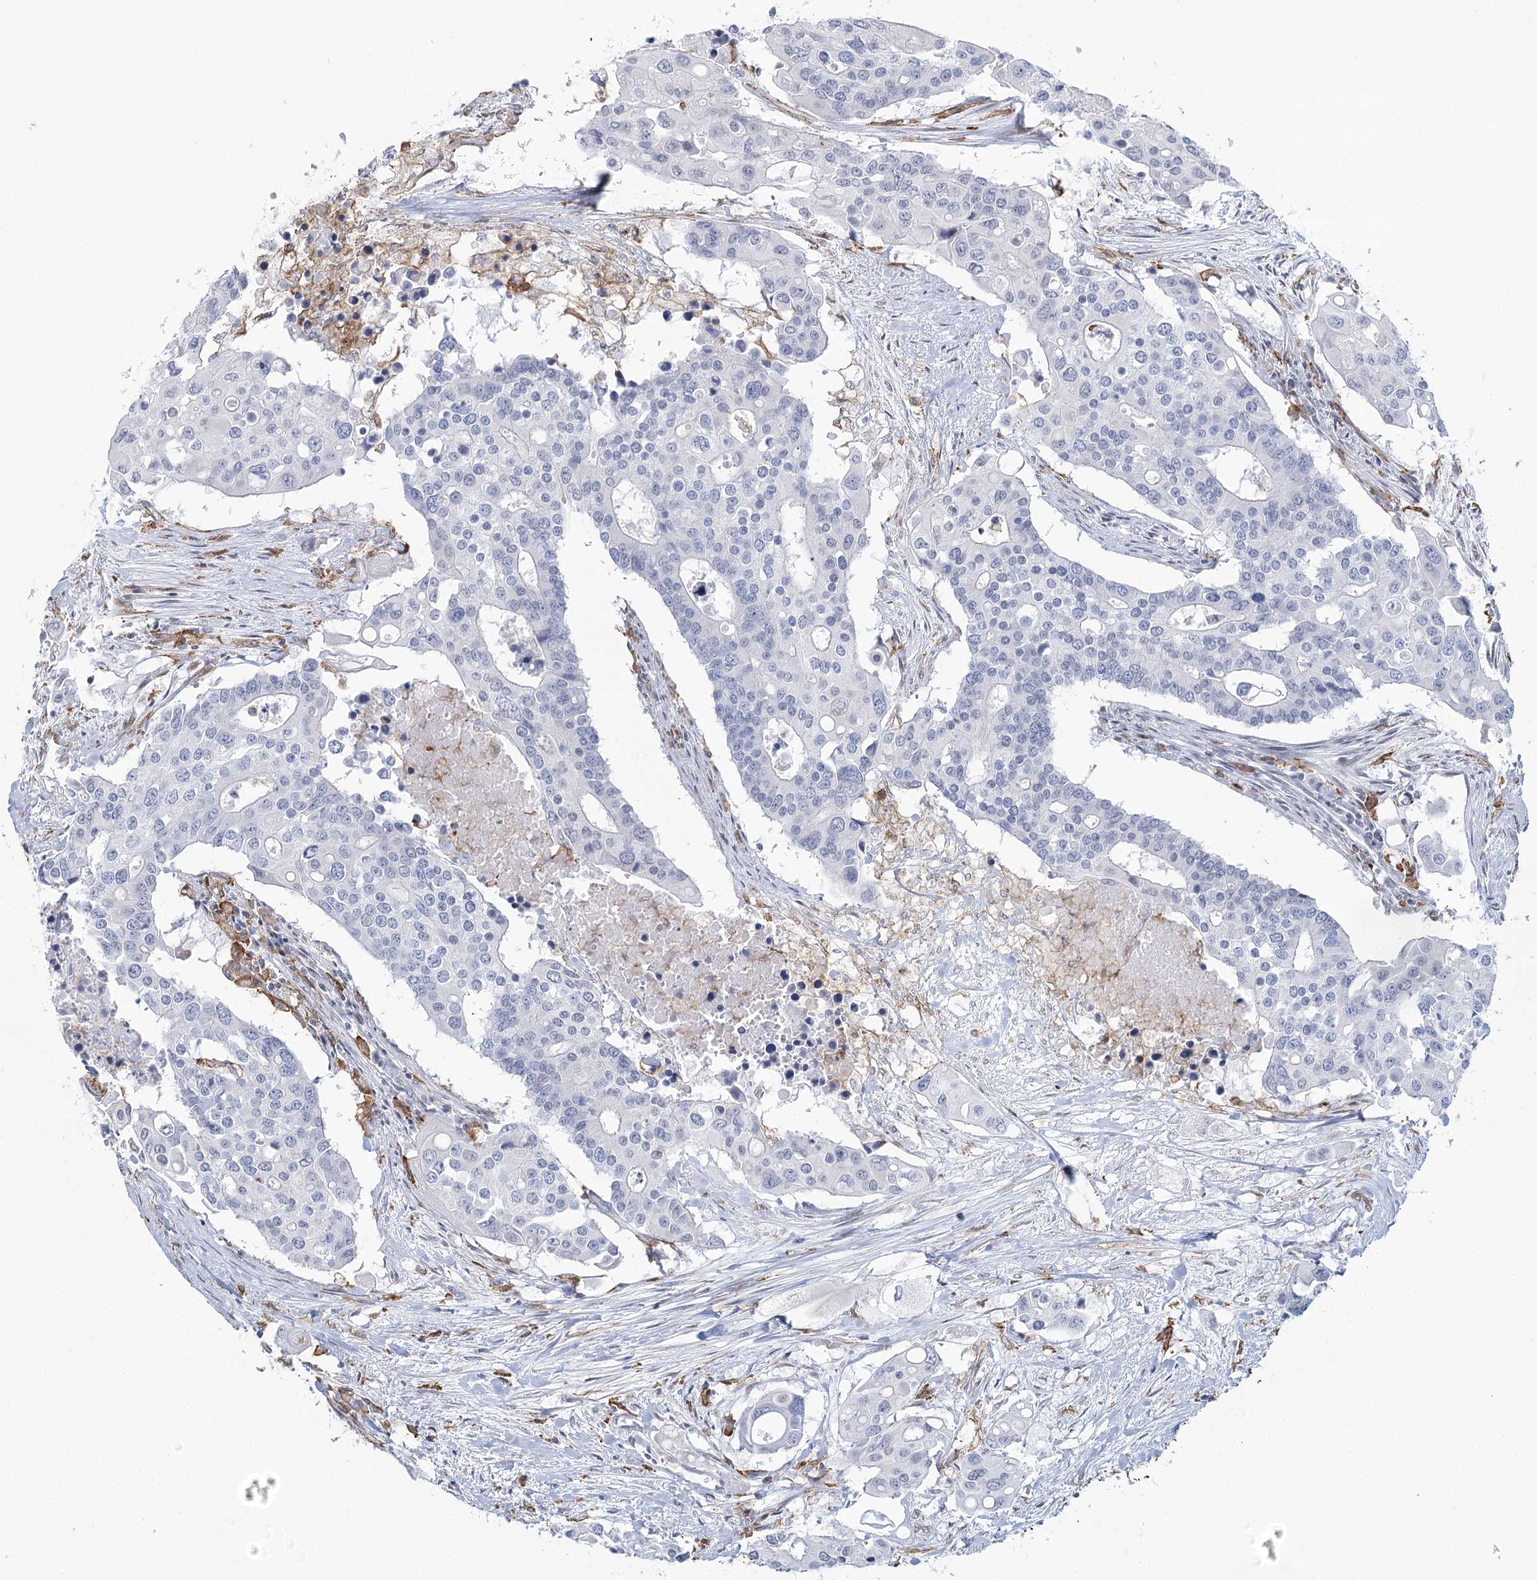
{"staining": {"intensity": "negative", "quantity": "none", "location": "none"}, "tissue": "colorectal cancer", "cell_type": "Tumor cells", "image_type": "cancer", "snomed": [{"axis": "morphology", "description": "Adenocarcinoma, NOS"}, {"axis": "topography", "description": "Colon"}], "caption": "Colorectal cancer was stained to show a protein in brown. There is no significant positivity in tumor cells. (Immunohistochemistry, brightfield microscopy, high magnification).", "gene": "C11orf1", "patient": {"sex": "male", "age": 77}}